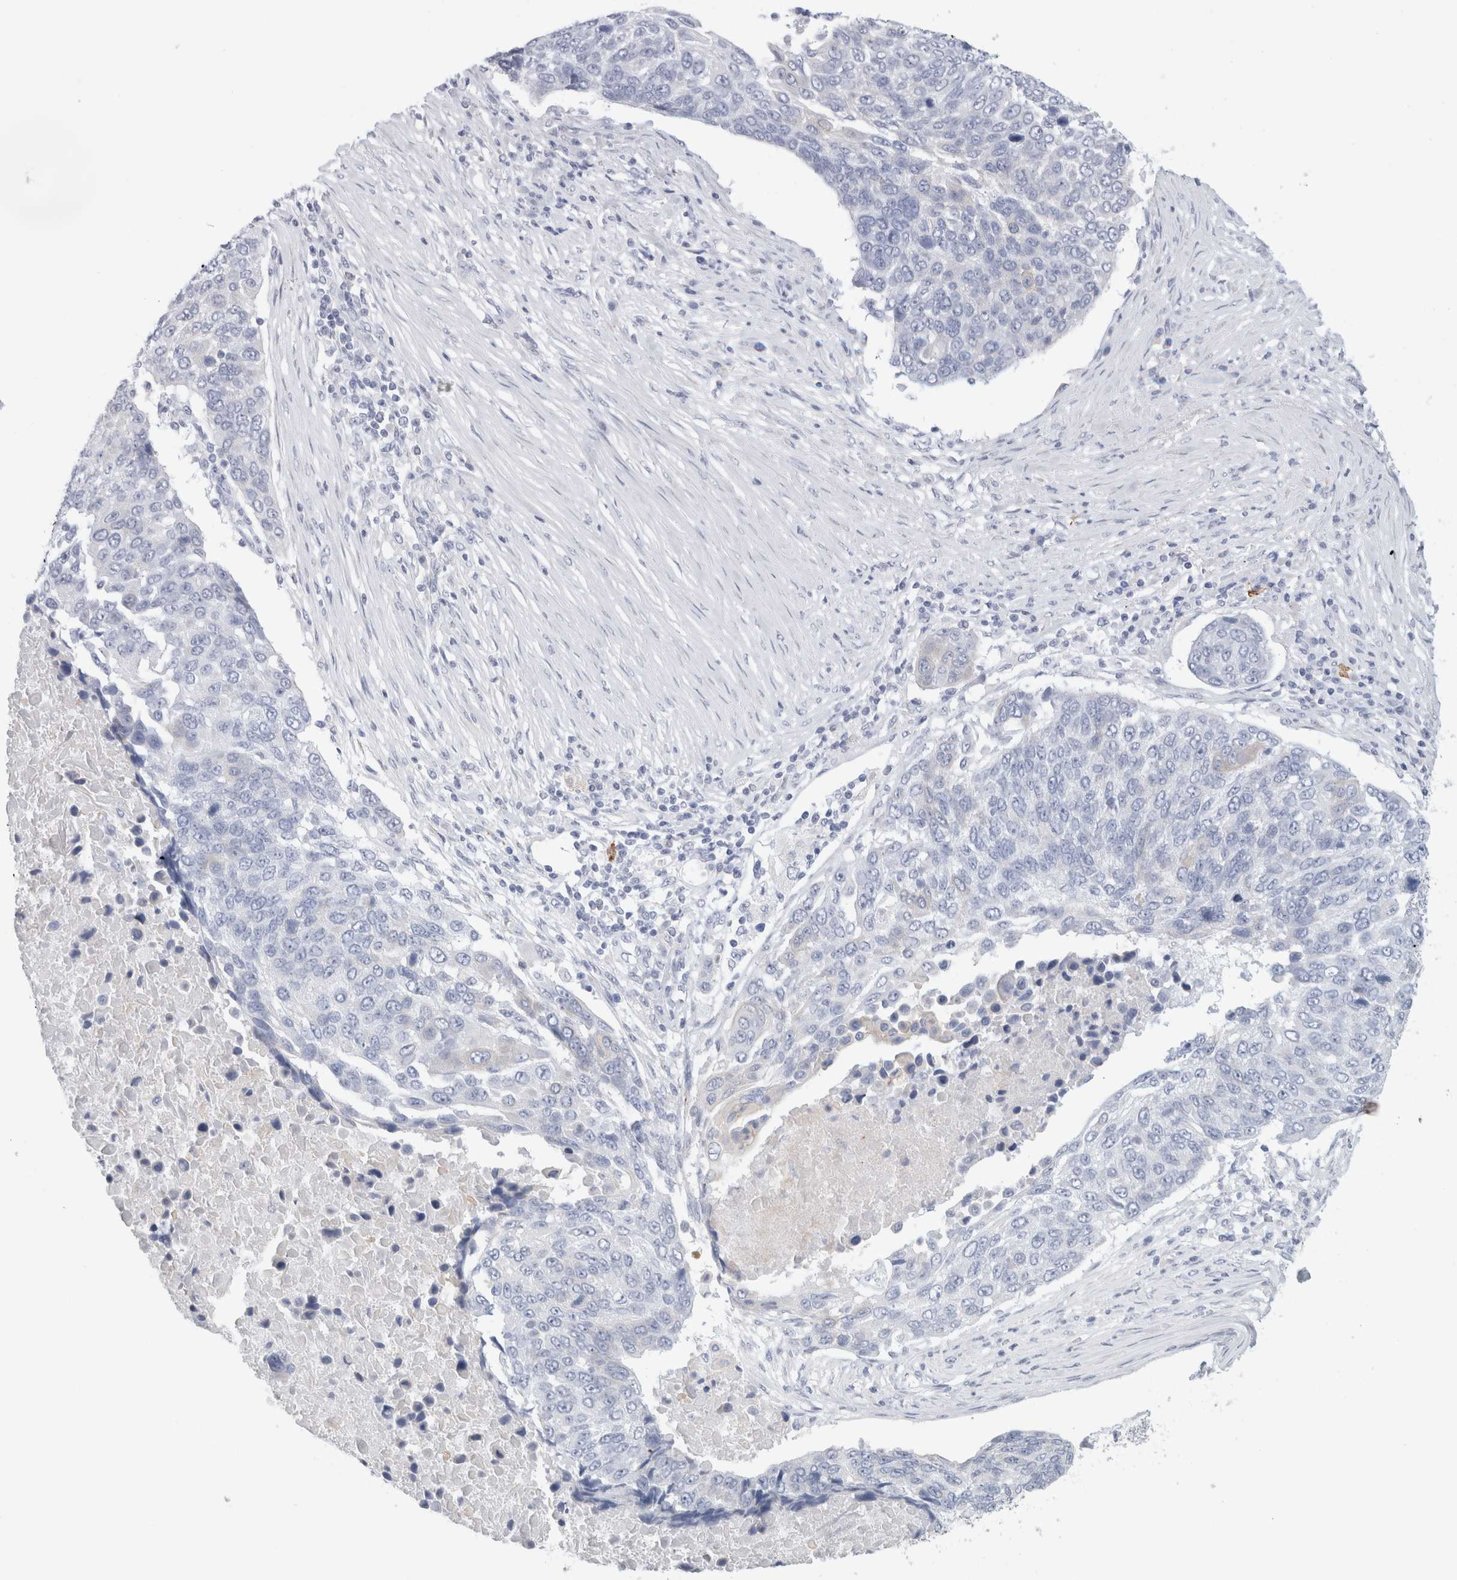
{"staining": {"intensity": "negative", "quantity": "none", "location": "none"}, "tissue": "lung cancer", "cell_type": "Tumor cells", "image_type": "cancer", "snomed": [{"axis": "morphology", "description": "Squamous cell carcinoma, NOS"}, {"axis": "topography", "description": "Lung"}], "caption": "Lung squamous cell carcinoma stained for a protein using IHC displays no staining tumor cells.", "gene": "MUC15", "patient": {"sex": "male", "age": 66}}